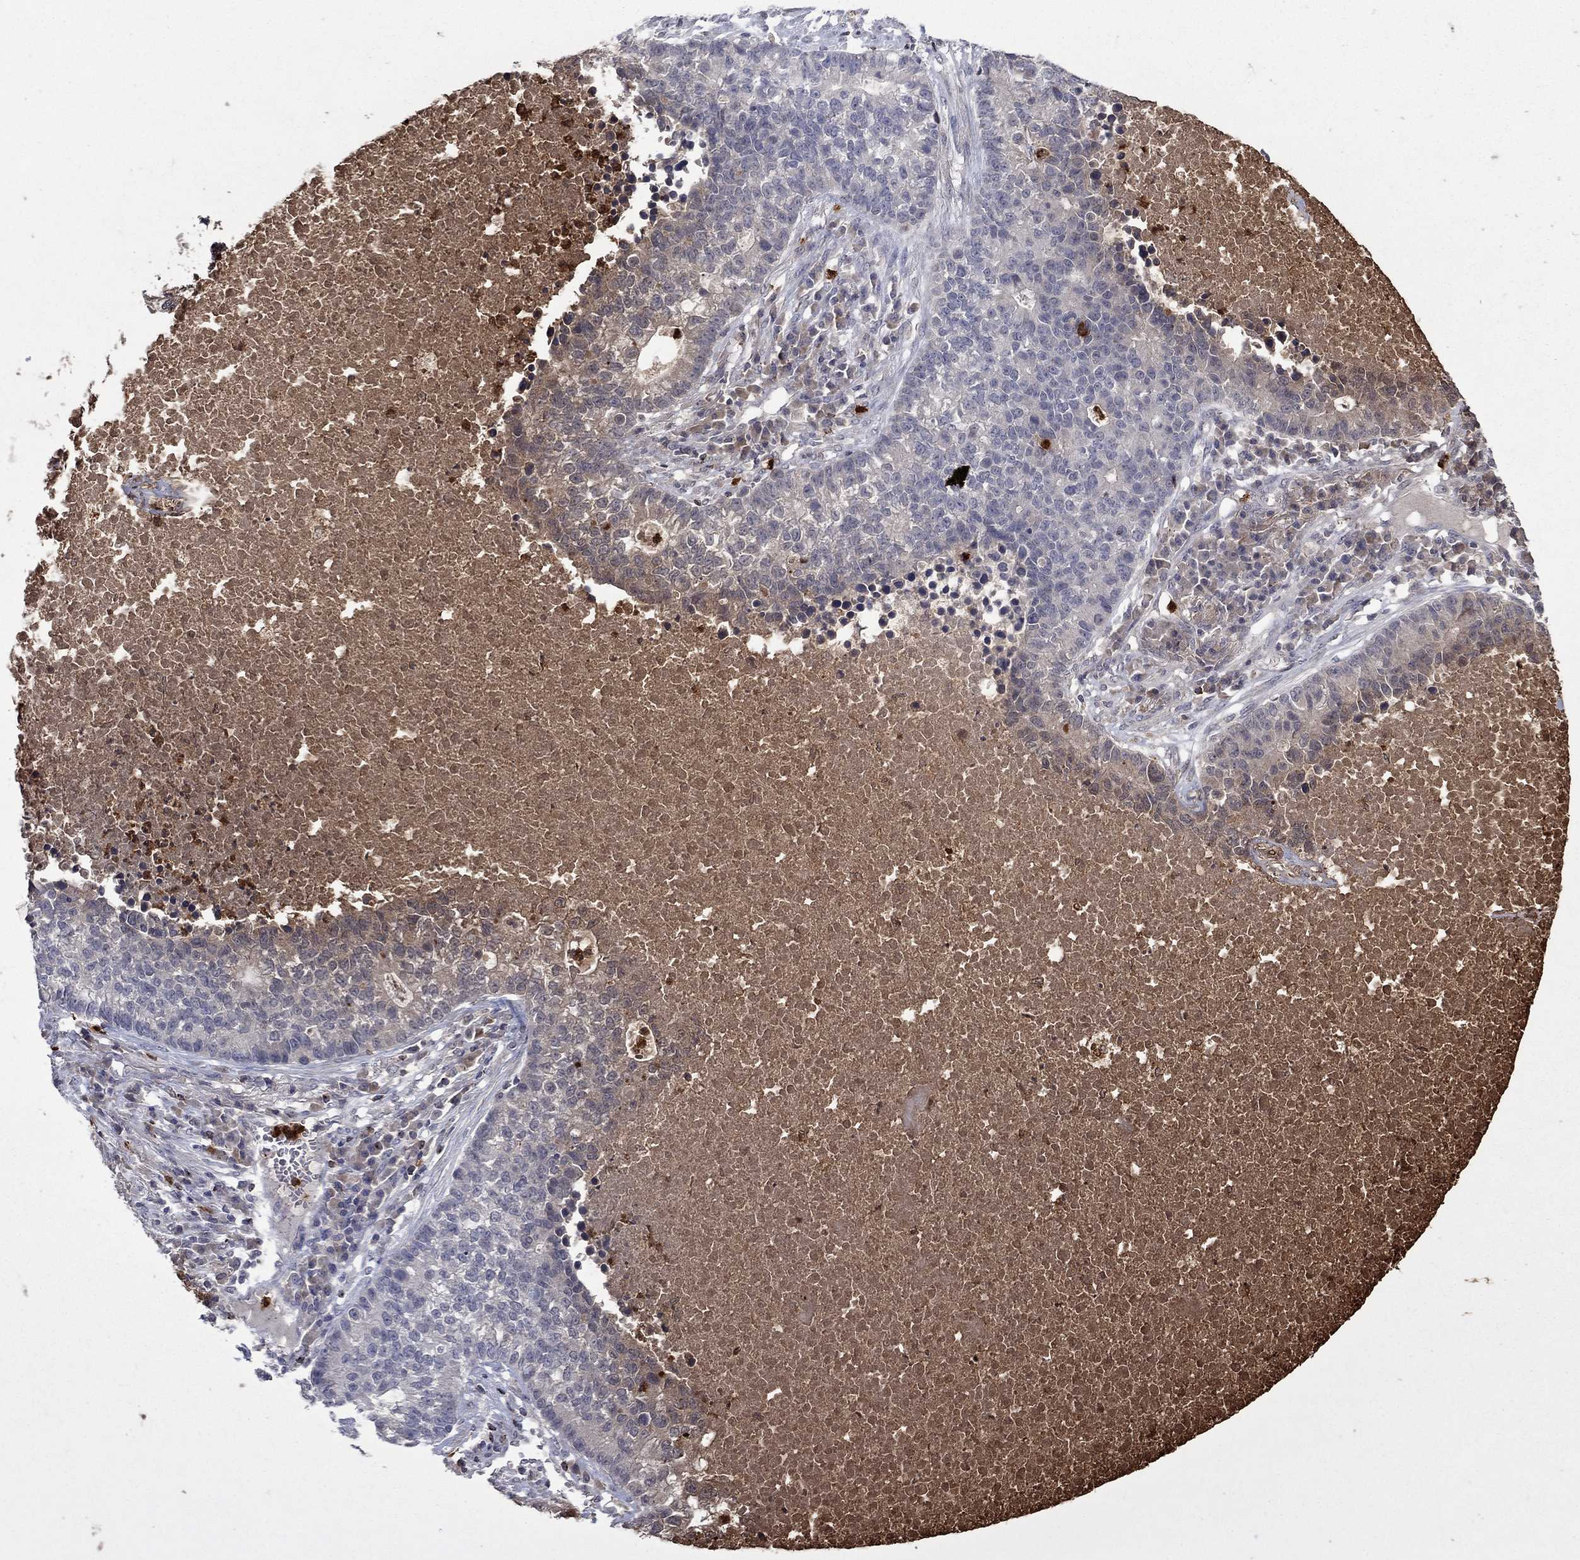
{"staining": {"intensity": "negative", "quantity": "none", "location": "none"}, "tissue": "lung cancer", "cell_type": "Tumor cells", "image_type": "cancer", "snomed": [{"axis": "morphology", "description": "Adenocarcinoma, NOS"}, {"axis": "topography", "description": "Lung"}], "caption": "This is an immunohistochemistry (IHC) histopathology image of lung cancer (adenocarcinoma). There is no expression in tumor cells.", "gene": "CCL5", "patient": {"sex": "male", "age": 57}}